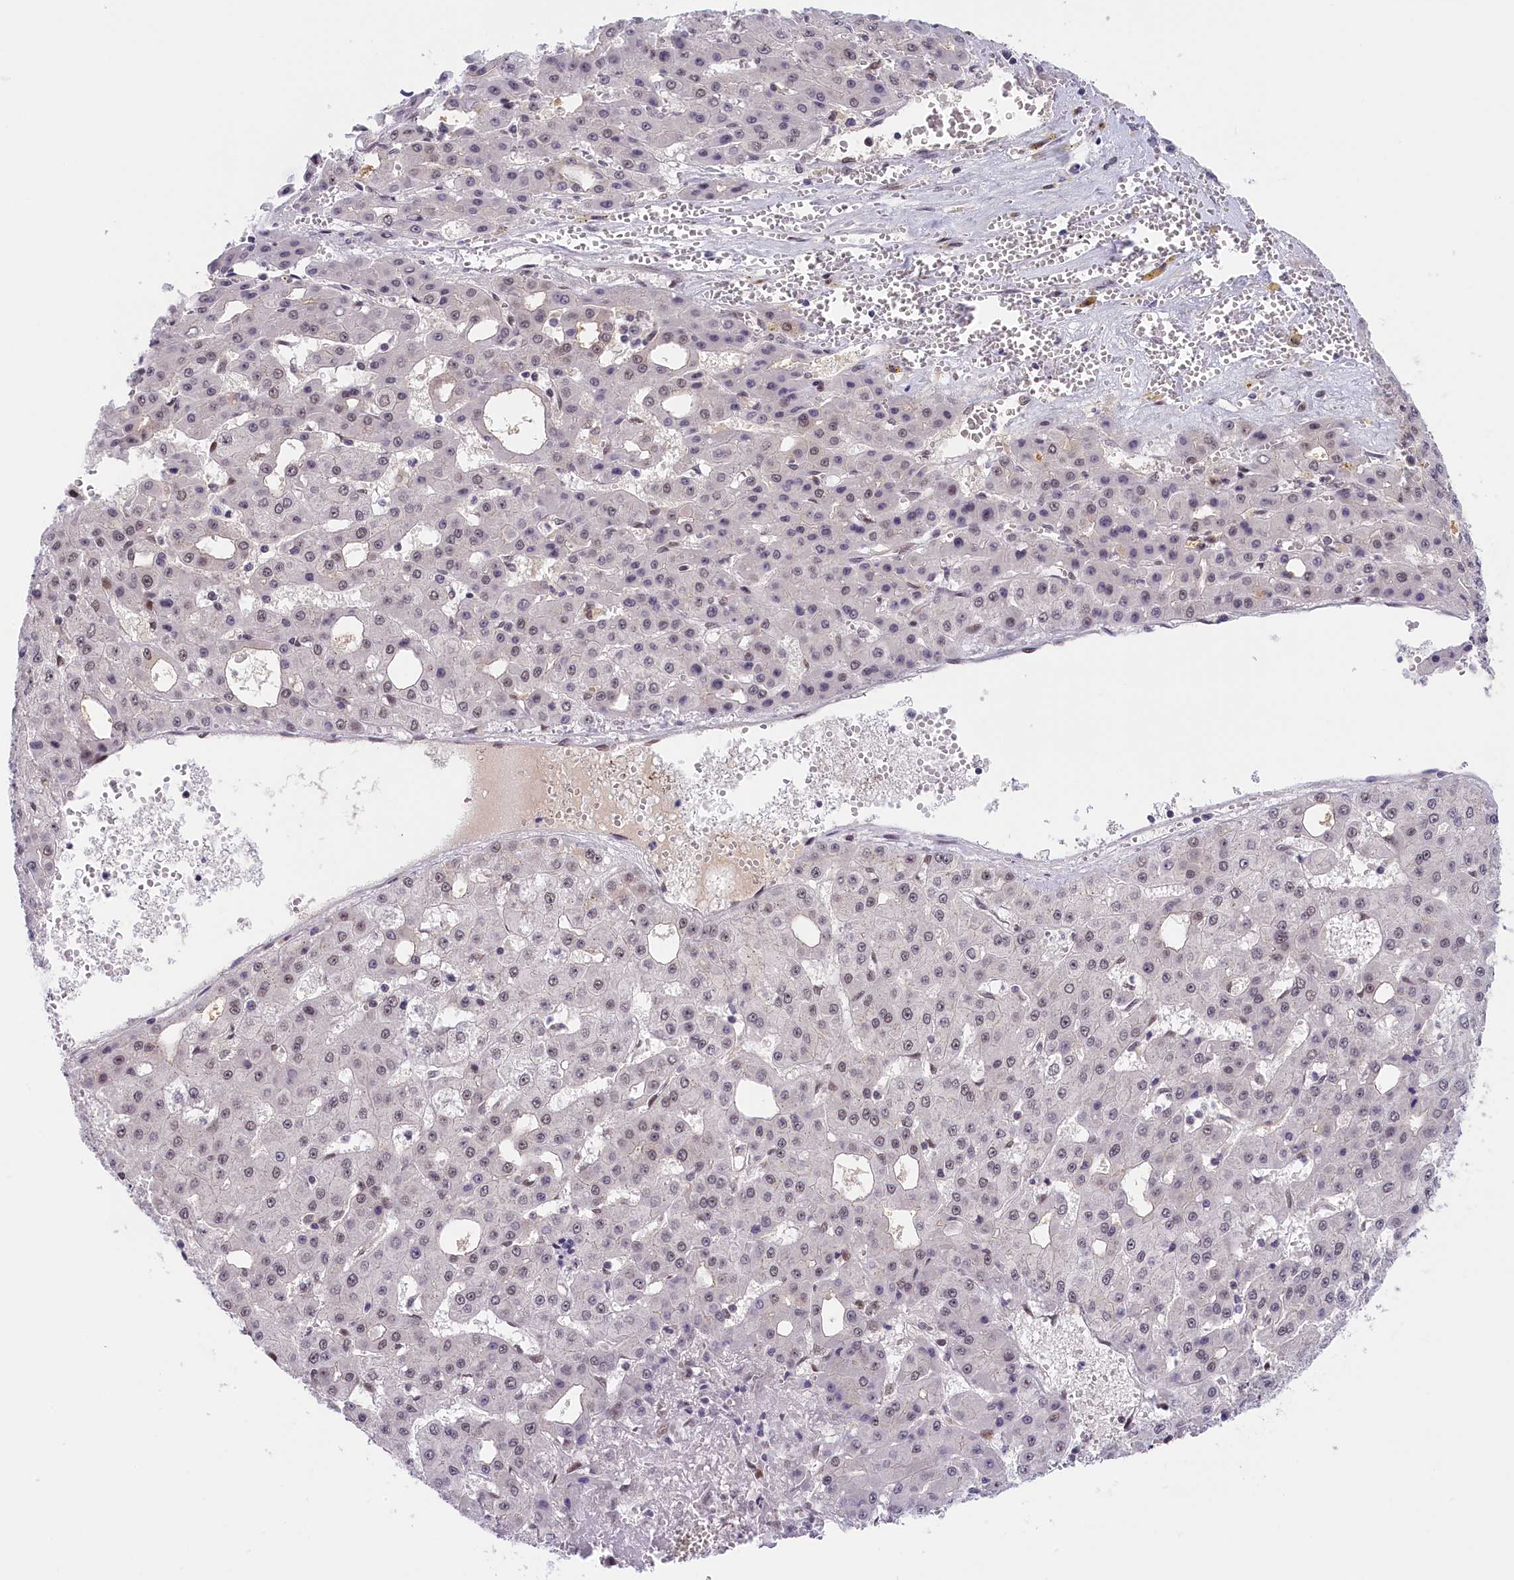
{"staining": {"intensity": "weak", "quantity": "25%-75%", "location": "nuclear"}, "tissue": "liver cancer", "cell_type": "Tumor cells", "image_type": "cancer", "snomed": [{"axis": "morphology", "description": "Carcinoma, Hepatocellular, NOS"}, {"axis": "topography", "description": "Liver"}], "caption": "A photomicrograph of human liver hepatocellular carcinoma stained for a protein demonstrates weak nuclear brown staining in tumor cells.", "gene": "SEC31B", "patient": {"sex": "male", "age": 47}}